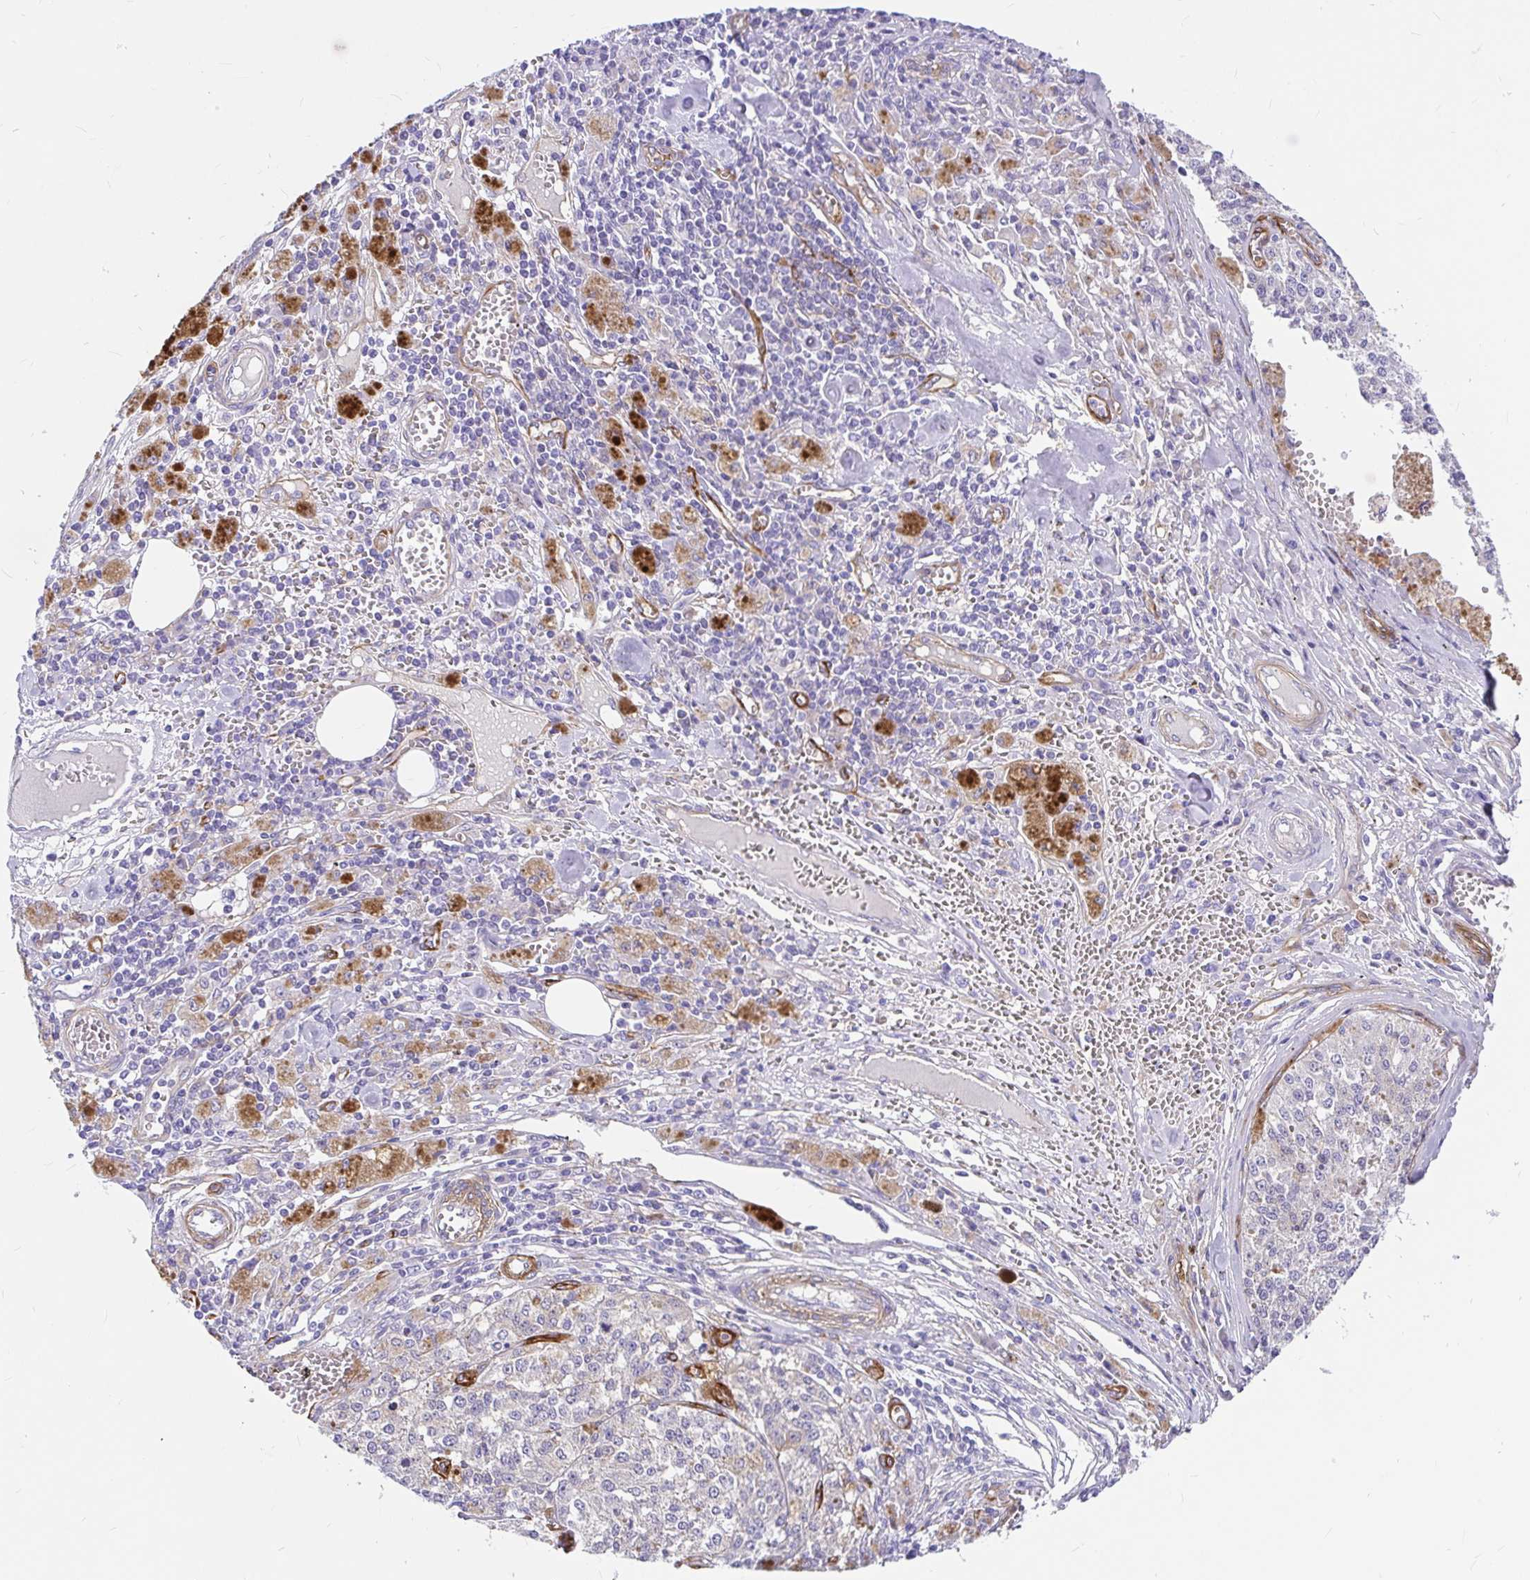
{"staining": {"intensity": "negative", "quantity": "none", "location": "none"}, "tissue": "melanoma", "cell_type": "Tumor cells", "image_type": "cancer", "snomed": [{"axis": "morphology", "description": "Malignant melanoma, Metastatic site"}, {"axis": "topography", "description": "Lymph node"}], "caption": "Human melanoma stained for a protein using immunohistochemistry (IHC) exhibits no staining in tumor cells.", "gene": "MYO1B", "patient": {"sex": "female", "age": 64}}